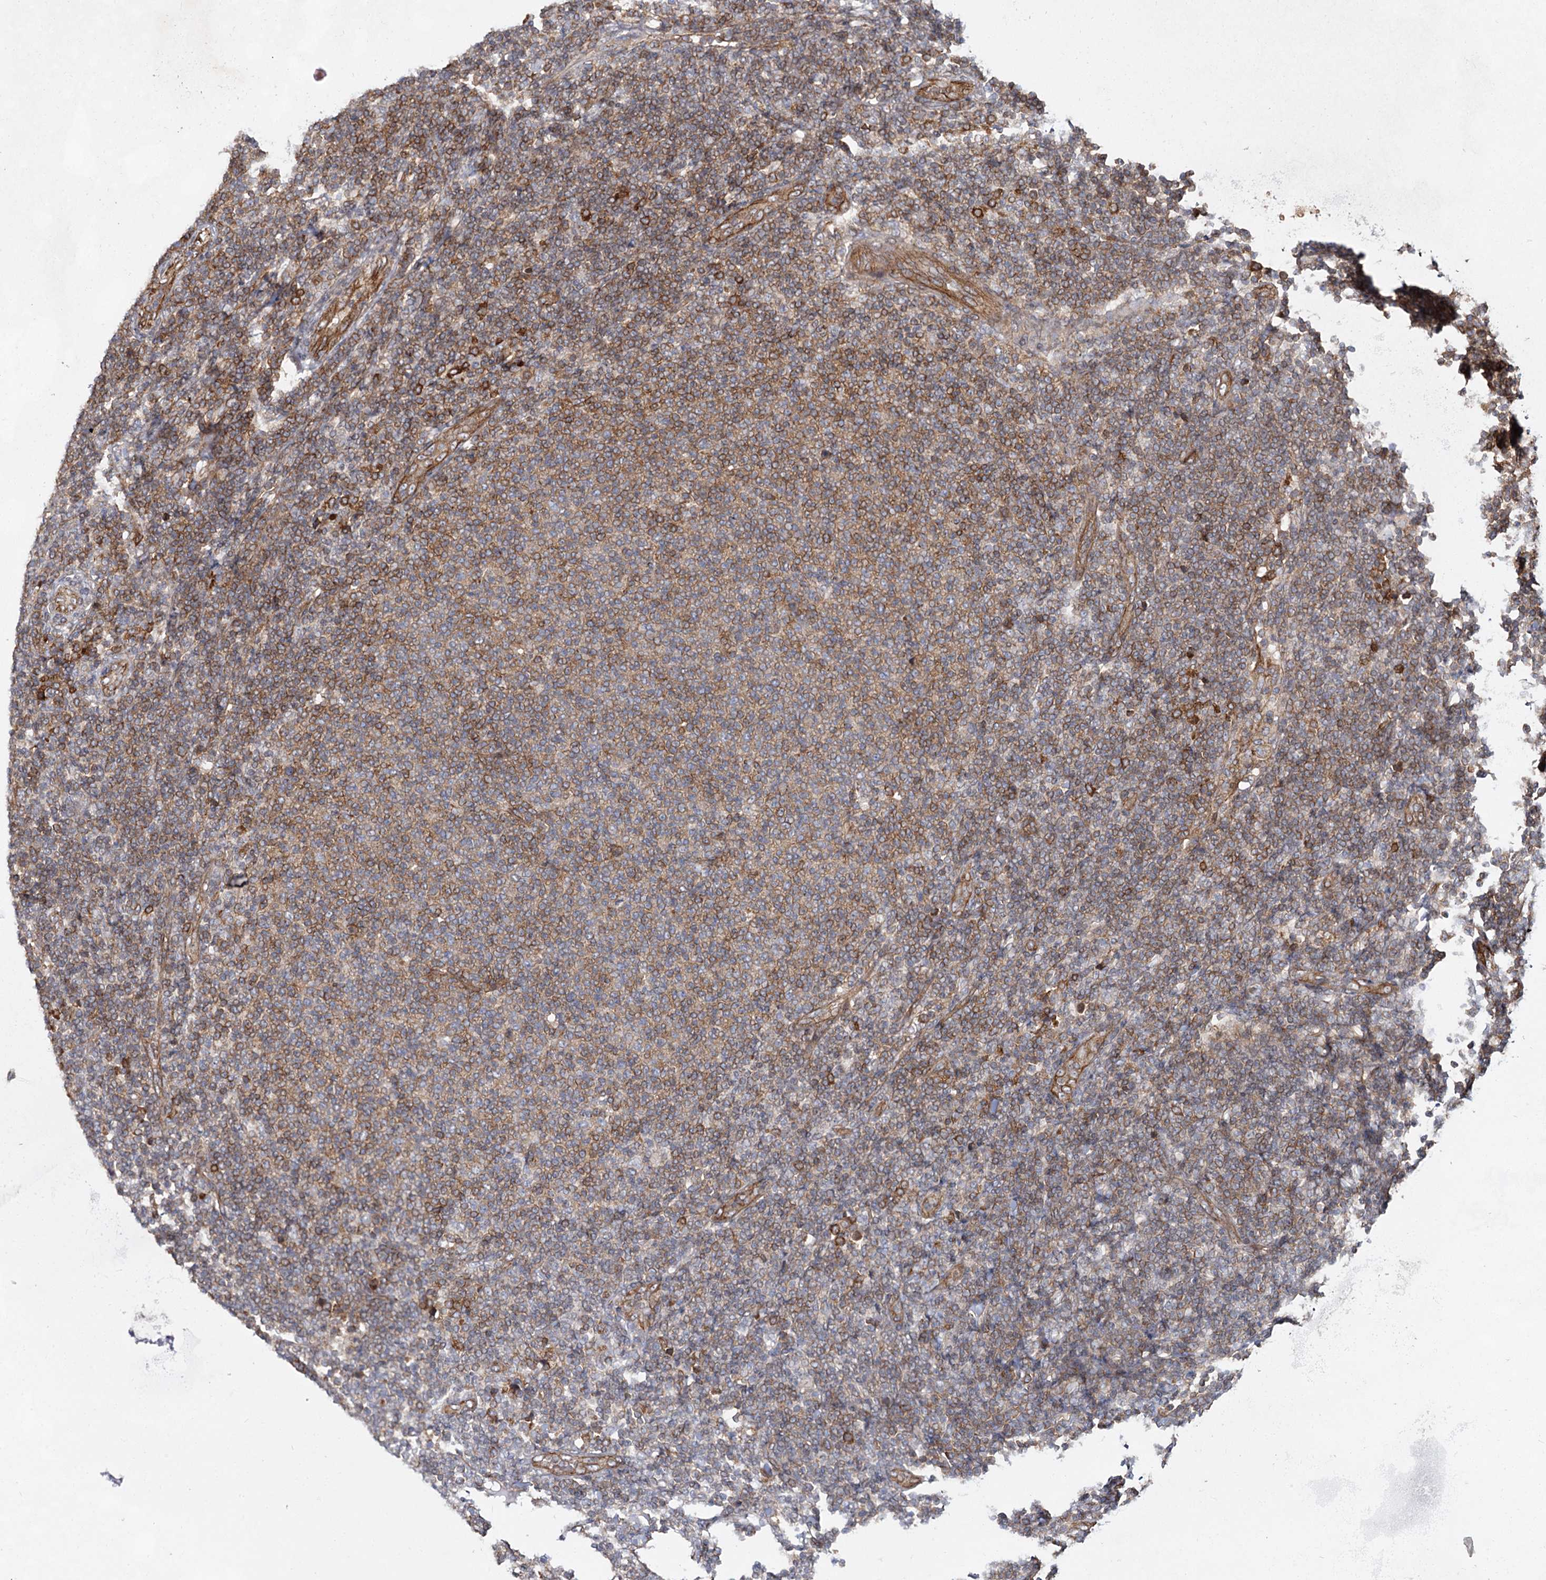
{"staining": {"intensity": "moderate", "quantity": ">75%", "location": "cytoplasmic/membranous"}, "tissue": "lymphoma", "cell_type": "Tumor cells", "image_type": "cancer", "snomed": [{"axis": "morphology", "description": "Malignant lymphoma, non-Hodgkin's type, Low grade"}, {"axis": "topography", "description": "Lymph node"}], "caption": "DAB (3,3'-diaminobenzidine) immunohistochemical staining of human low-grade malignant lymphoma, non-Hodgkin's type reveals moderate cytoplasmic/membranous protein positivity in approximately >75% of tumor cells.", "gene": "IQSEC1", "patient": {"sex": "male", "age": 66}}